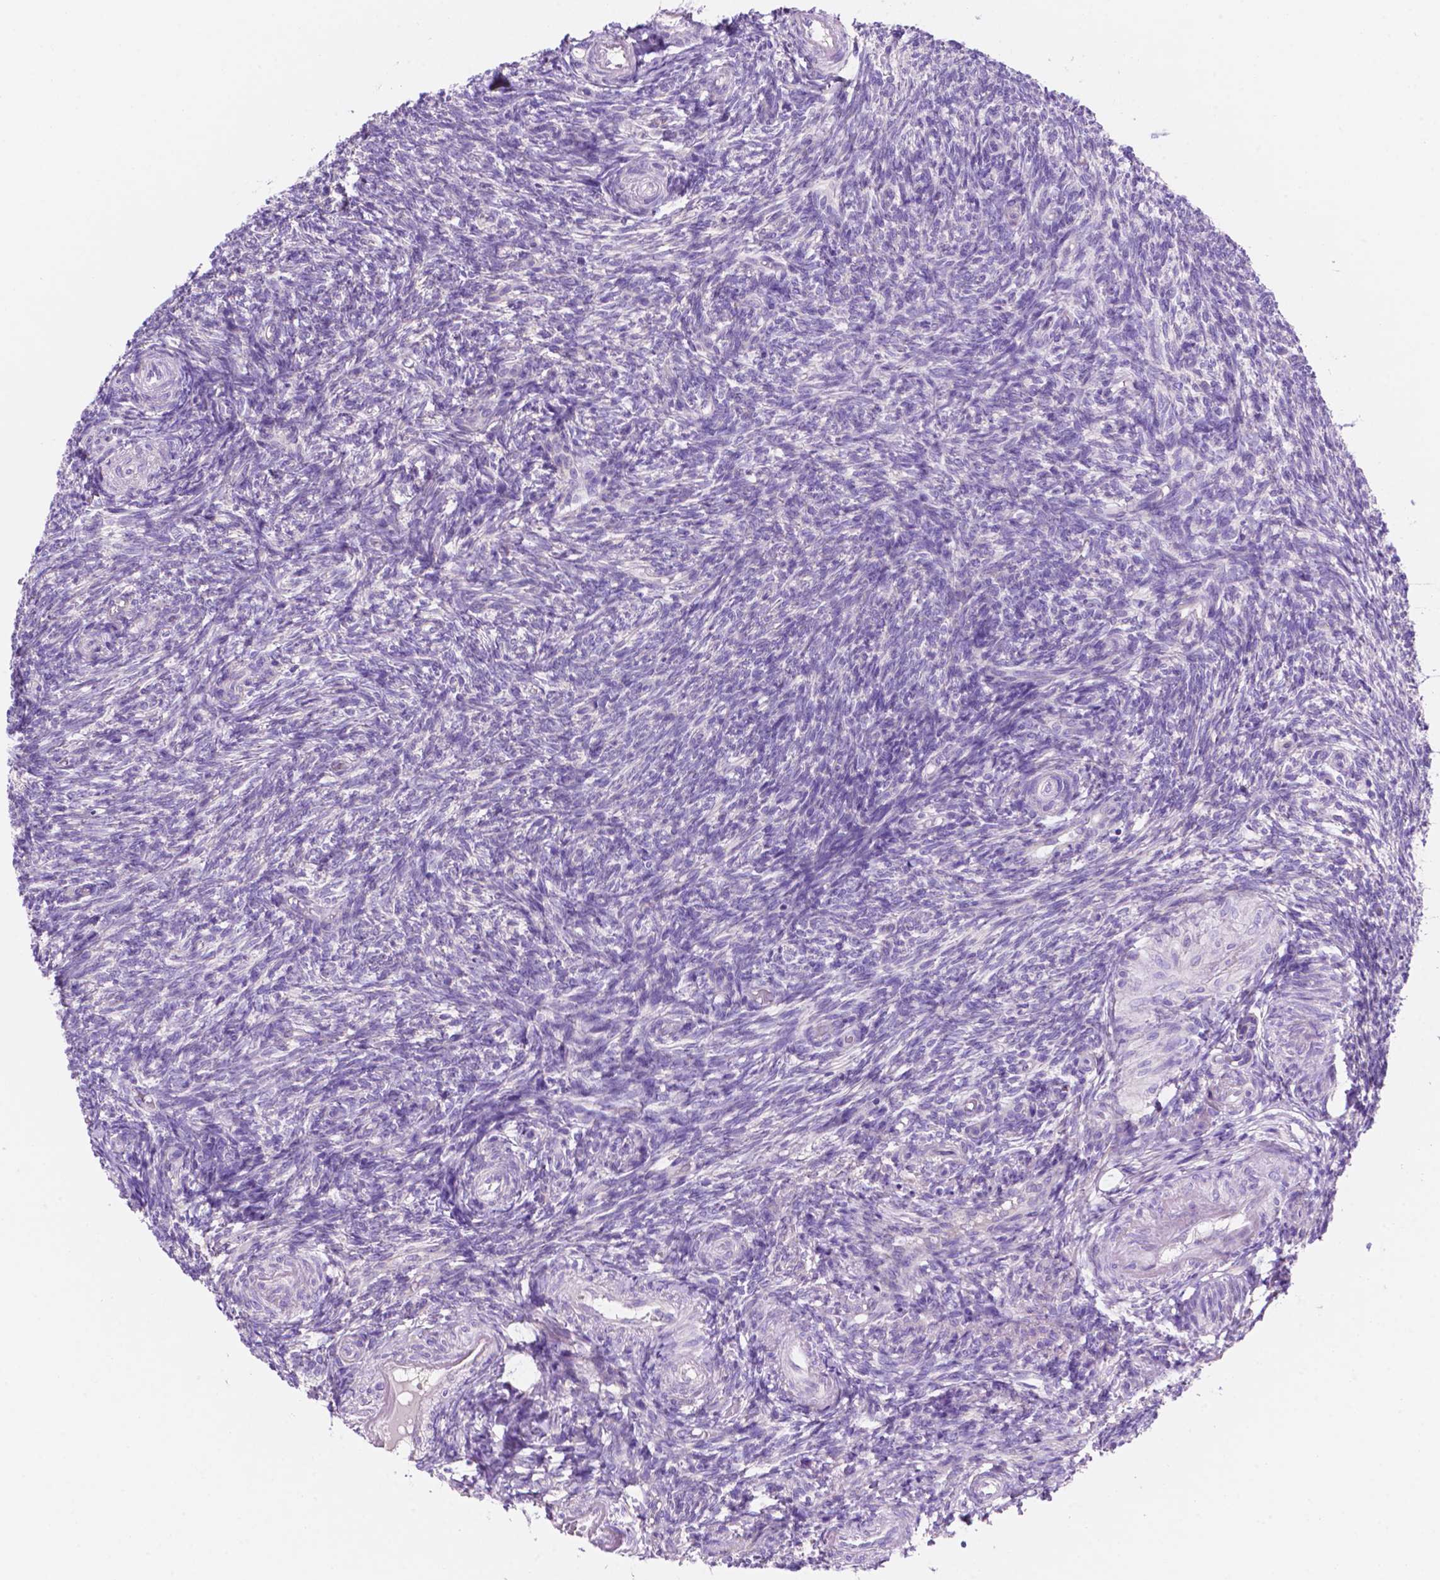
{"staining": {"intensity": "negative", "quantity": "none", "location": "none"}, "tissue": "ovary", "cell_type": "Ovarian stroma cells", "image_type": "normal", "snomed": [{"axis": "morphology", "description": "Normal tissue, NOS"}, {"axis": "topography", "description": "Ovary"}], "caption": "Protein analysis of unremarkable ovary shows no significant expression in ovarian stroma cells. (DAB immunohistochemistry visualized using brightfield microscopy, high magnification).", "gene": "CEACAM7", "patient": {"sex": "female", "age": 39}}